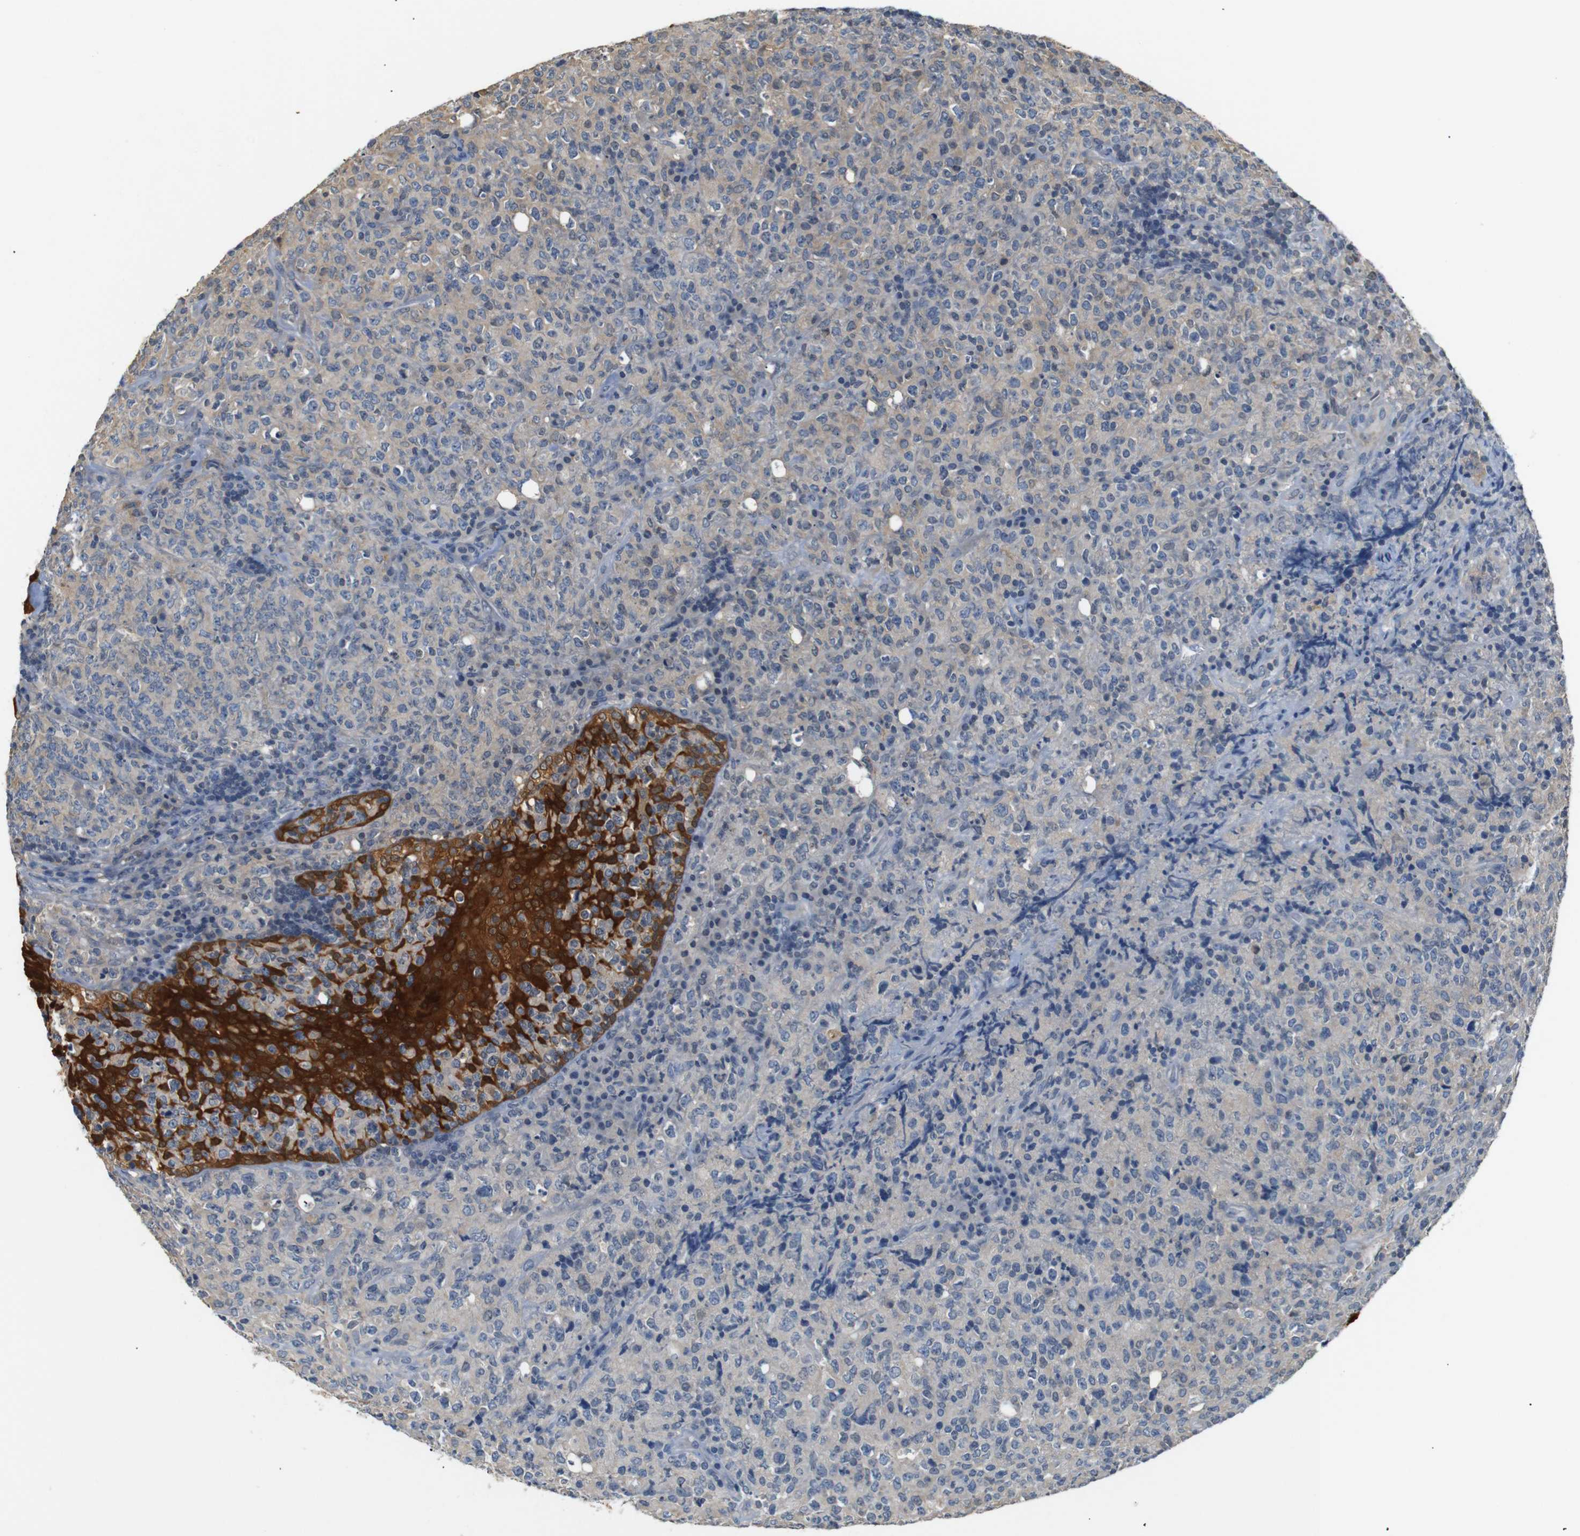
{"staining": {"intensity": "negative", "quantity": "none", "location": "none"}, "tissue": "lymphoma", "cell_type": "Tumor cells", "image_type": "cancer", "snomed": [{"axis": "morphology", "description": "Malignant lymphoma, non-Hodgkin's type, High grade"}, {"axis": "topography", "description": "Tonsil"}], "caption": "Immunohistochemistry (IHC) histopathology image of neoplastic tissue: human malignant lymphoma, non-Hodgkin's type (high-grade) stained with DAB displays no significant protein staining in tumor cells.", "gene": "SFN", "patient": {"sex": "female", "age": 36}}